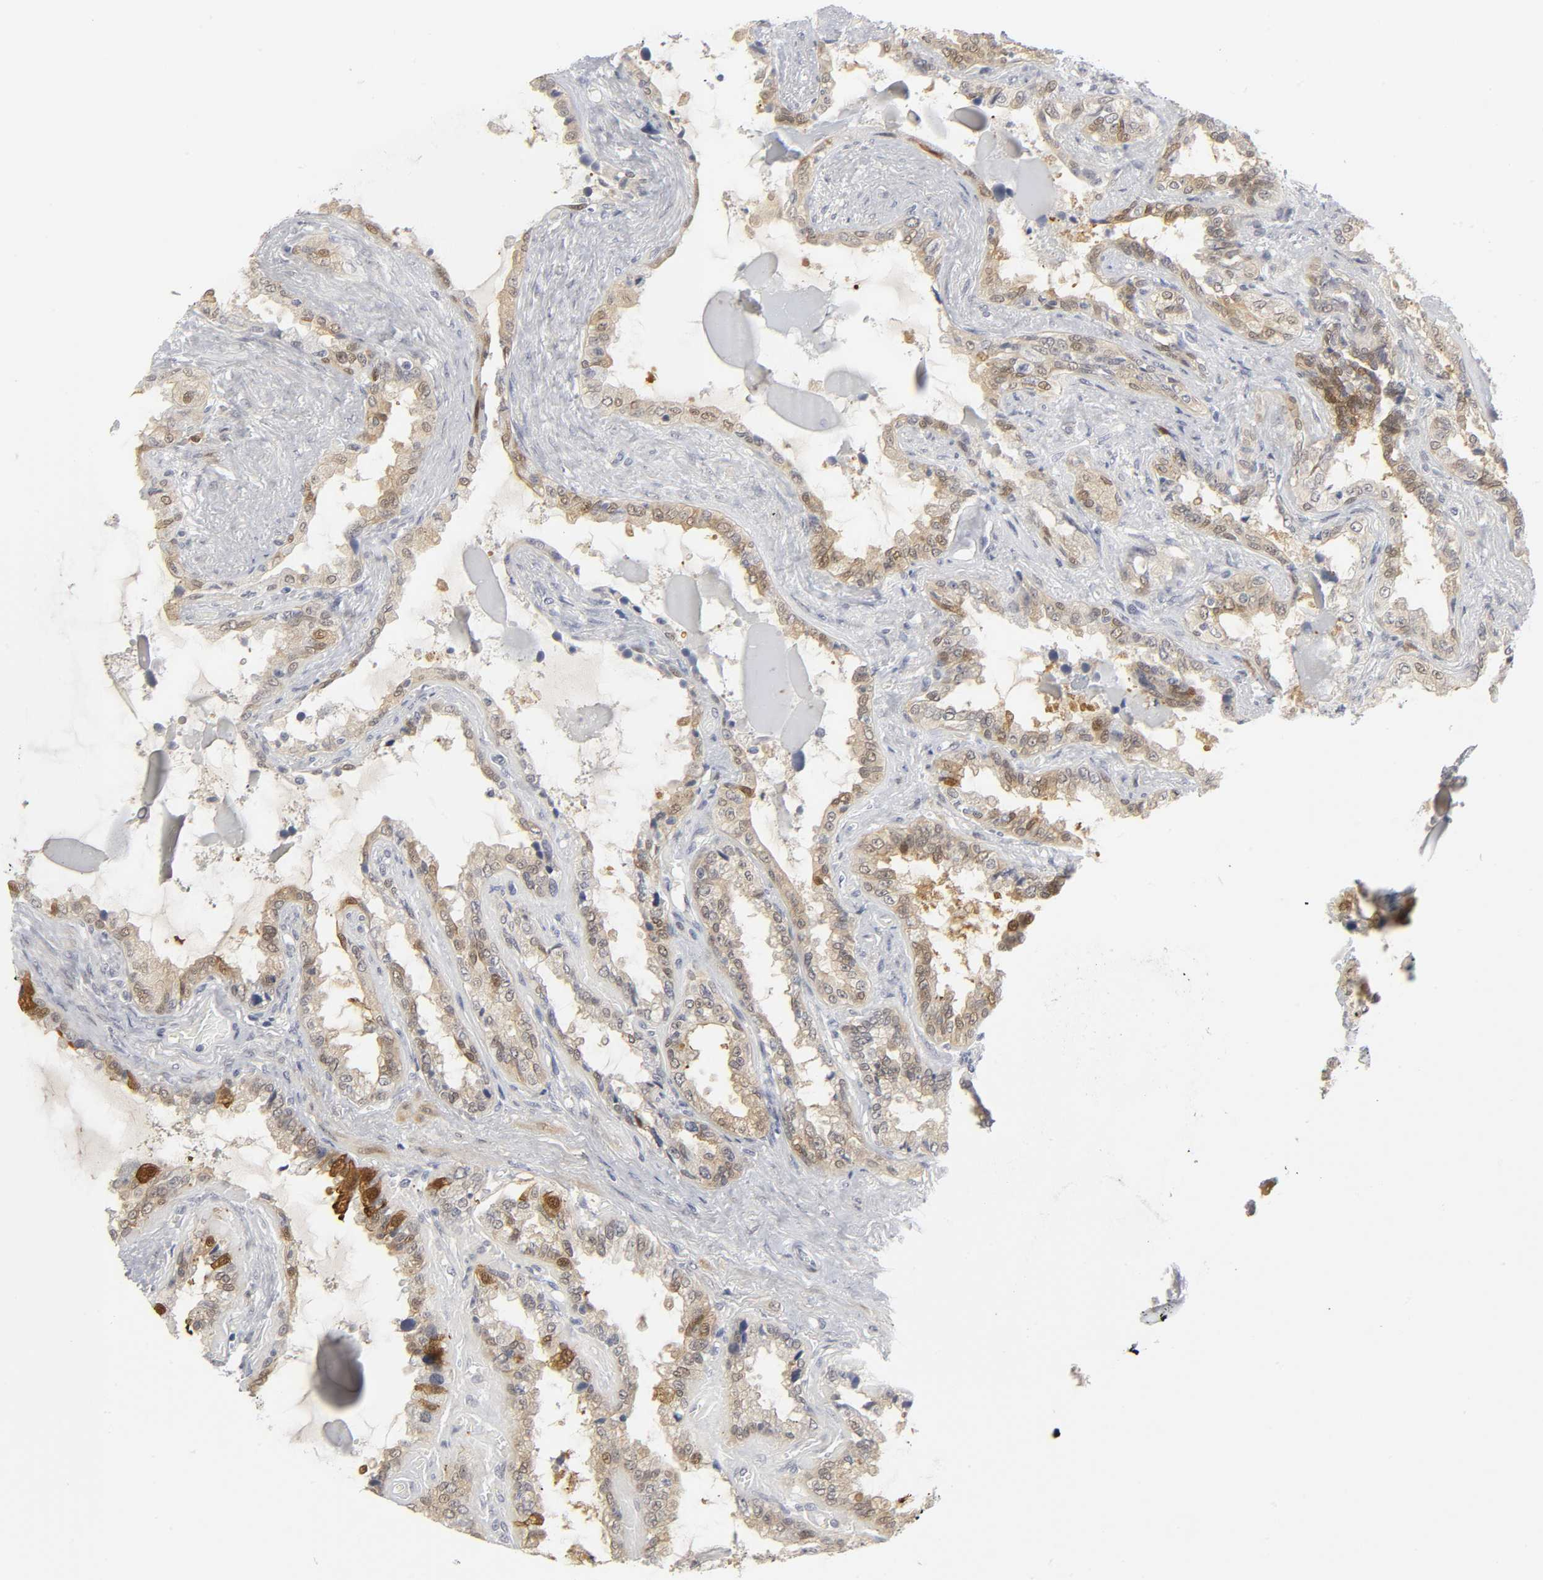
{"staining": {"intensity": "moderate", "quantity": "25%-75%", "location": "cytoplasmic/membranous,nuclear"}, "tissue": "seminal vesicle", "cell_type": "Glandular cells", "image_type": "normal", "snomed": [{"axis": "morphology", "description": "Normal tissue, NOS"}, {"axis": "morphology", "description": "Inflammation, NOS"}, {"axis": "topography", "description": "Urinary bladder"}, {"axis": "topography", "description": "Prostate"}, {"axis": "topography", "description": "Seminal veicle"}], "caption": "Approximately 25%-75% of glandular cells in benign human seminal vesicle display moderate cytoplasmic/membranous,nuclear protein expression as visualized by brown immunohistochemical staining.", "gene": "PDLIM3", "patient": {"sex": "male", "age": 82}}